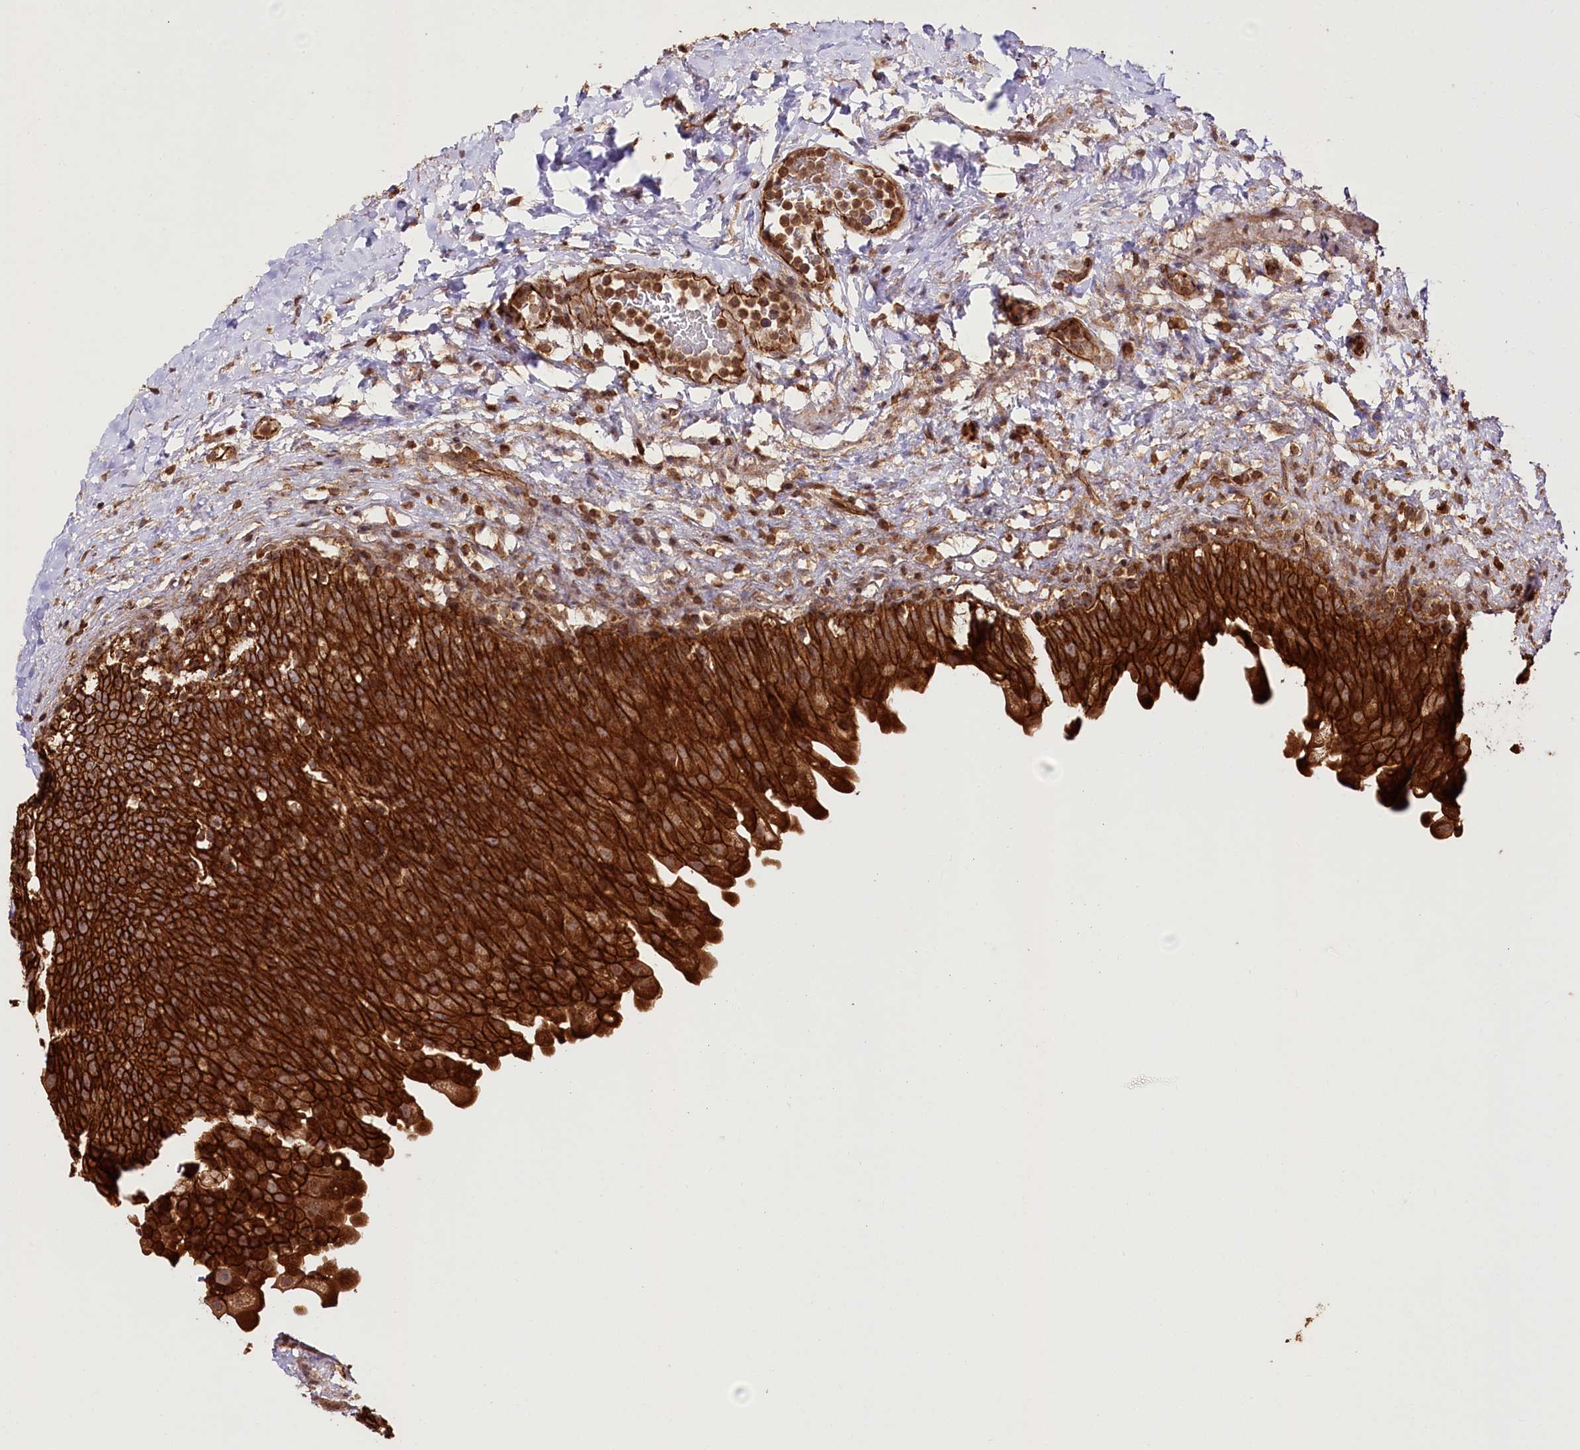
{"staining": {"intensity": "strong", "quantity": ">75%", "location": "cytoplasmic/membranous"}, "tissue": "urinary bladder", "cell_type": "Urothelial cells", "image_type": "normal", "snomed": [{"axis": "morphology", "description": "Normal tissue, NOS"}, {"axis": "topography", "description": "Urinary bladder"}], "caption": "Urinary bladder stained with a brown dye shows strong cytoplasmic/membranous positive expression in about >75% of urothelial cells.", "gene": "DHX29", "patient": {"sex": "female", "age": 27}}